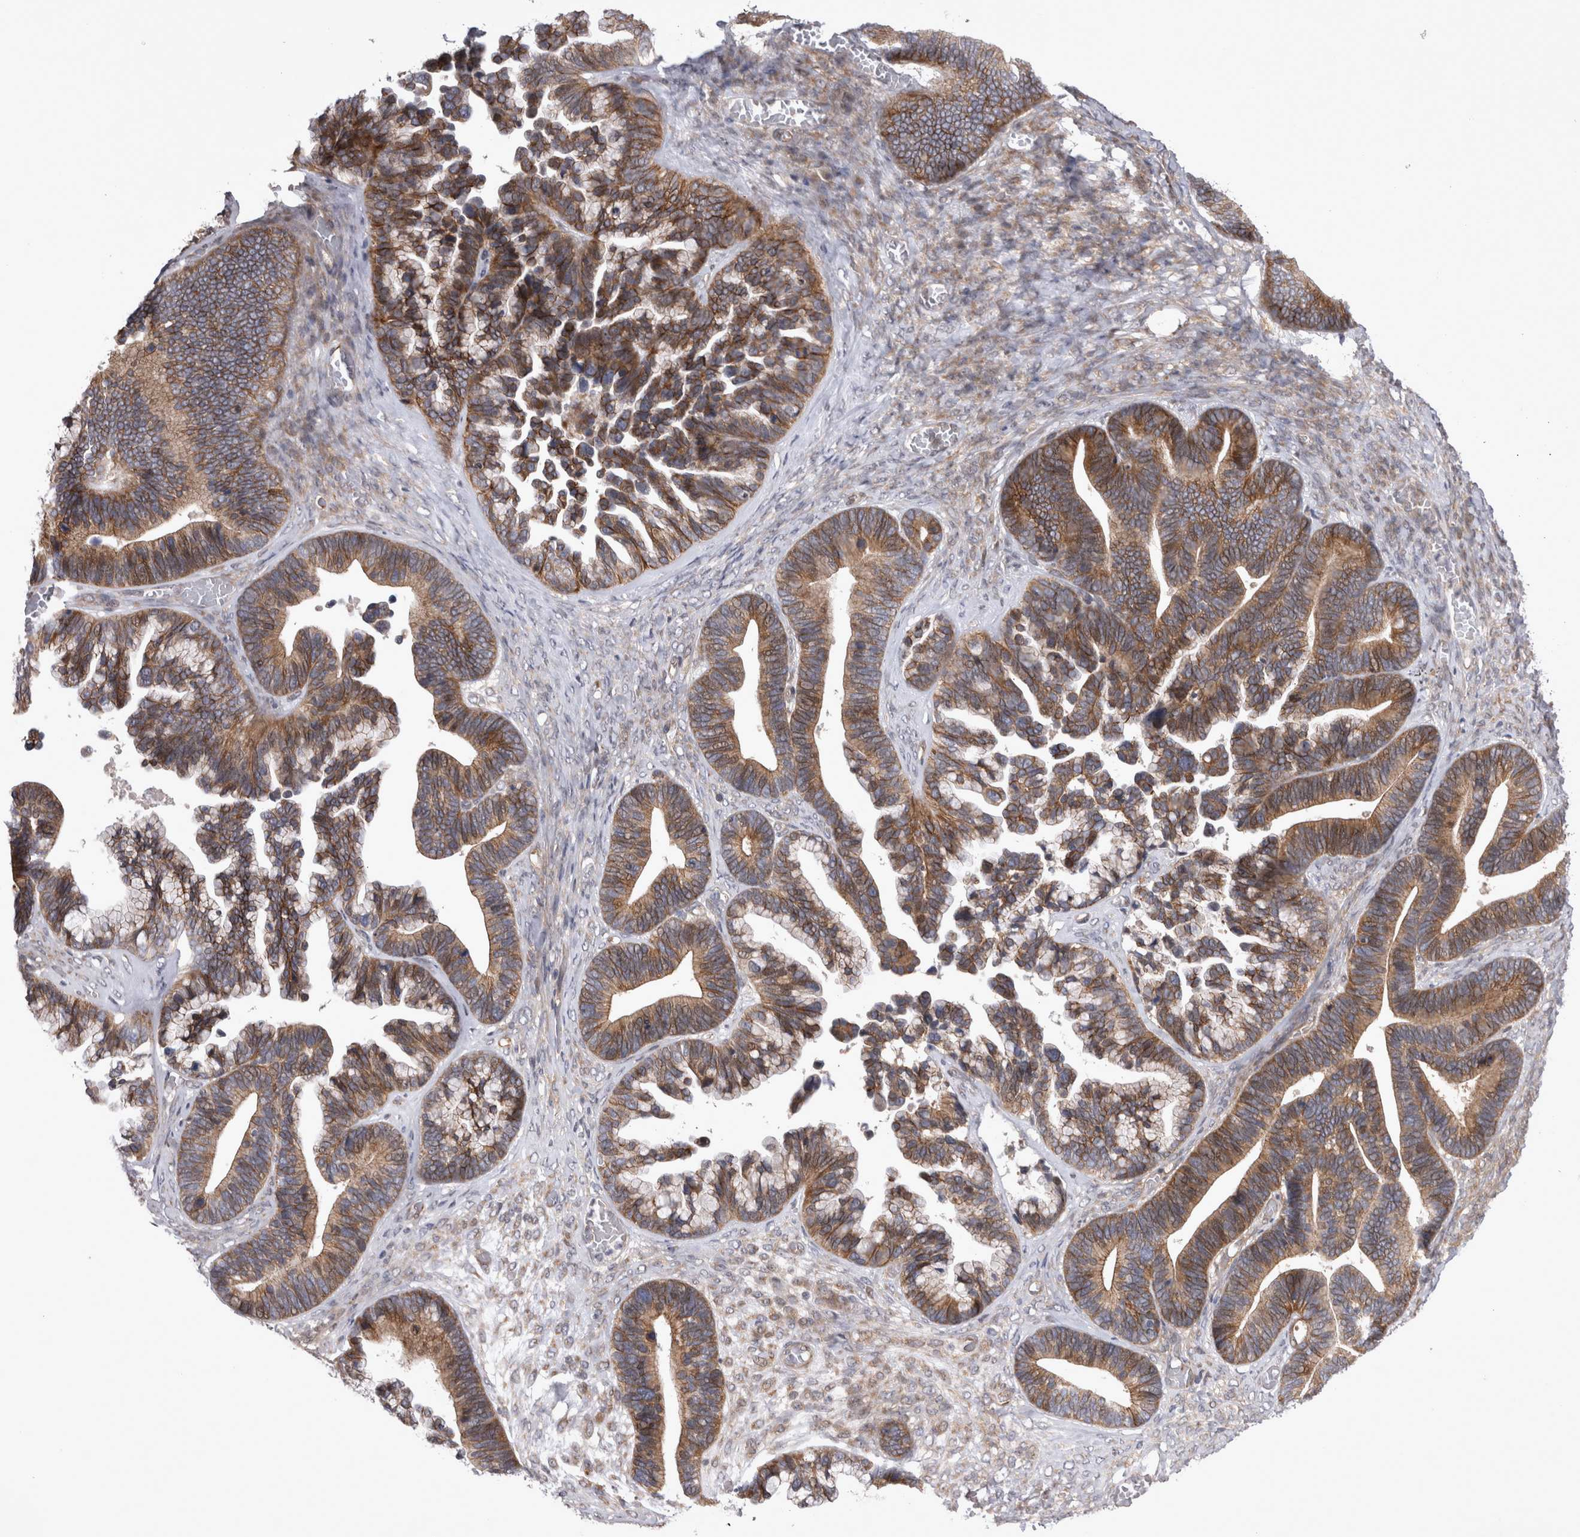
{"staining": {"intensity": "moderate", "quantity": ">75%", "location": "cytoplasmic/membranous"}, "tissue": "ovarian cancer", "cell_type": "Tumor cells", "image_type": "cancer", "snomed": [{"axis": "morphology", "description": "Cystadenocarcinoma, serous, NOS"}, {"axis": "topography", "description": "Ovary"}], "caption": "Serous cystadenocarcinoma (ovarian) was stained to show a protein in brown. There is medium levels of moderate cytoplasmic/membranous expression in about >75% of tumor cells.", "gene": "NENF", "patient": {"sex": "female", "age": 56}}